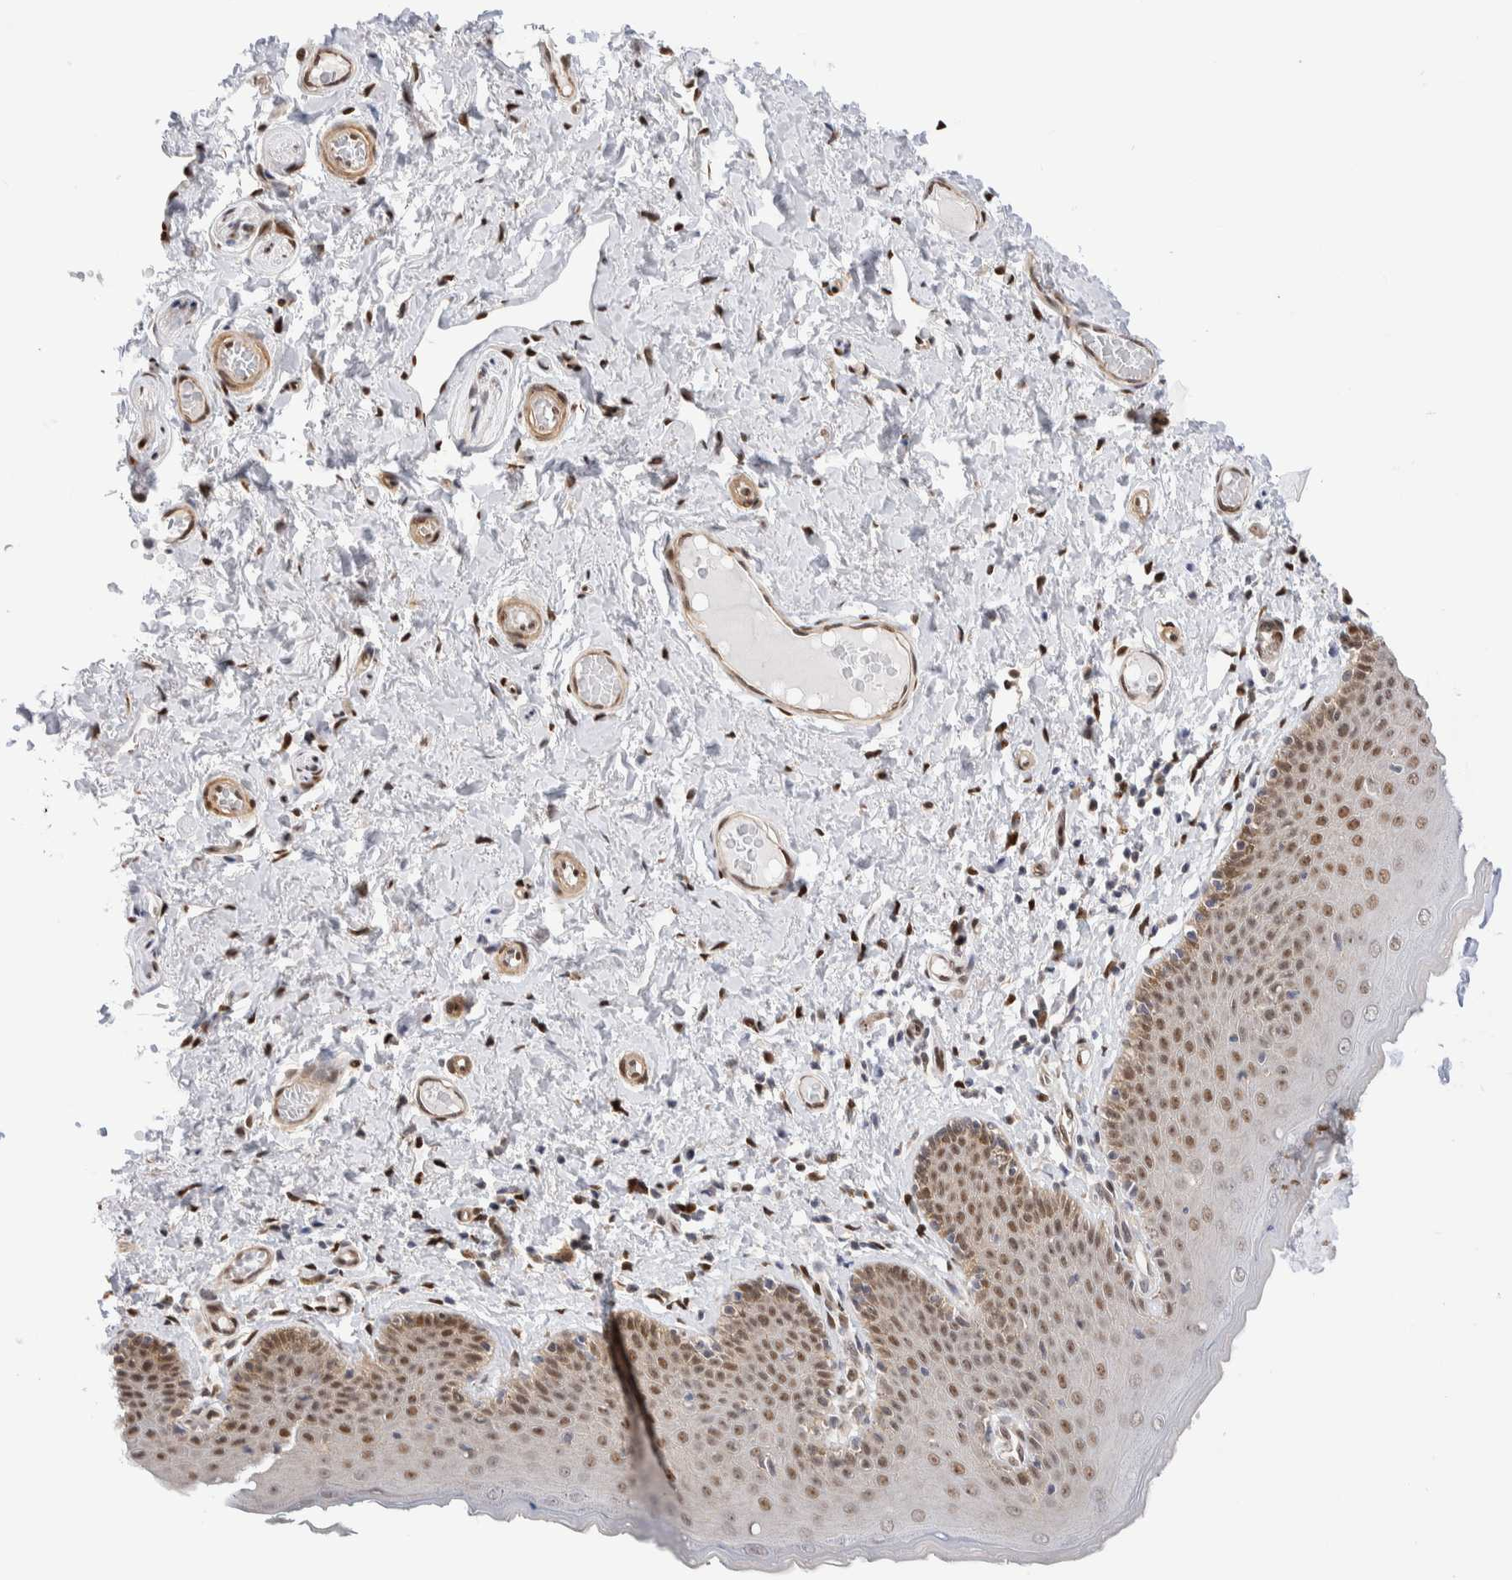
{"staining": {"intensity": "moderate", "quantity": ">75%", "location": "nuclear"}, "tissue": "skin", "cell_type": "Epidermal cells", "image_type": "normal", "snomed": [{"axis": "morphology", "description": "Normal tissue, NOS"}, {"axis": "topography", "description": "Vulva"}], "caption": "This is a photomicrograph of immunohistochemistry (IHC) staining of normal skin, which shows moderate positivity in the nuclear of epidermal cells.", "gene": "NSMAF", "patient": {"sex": "female", "age": 66}}